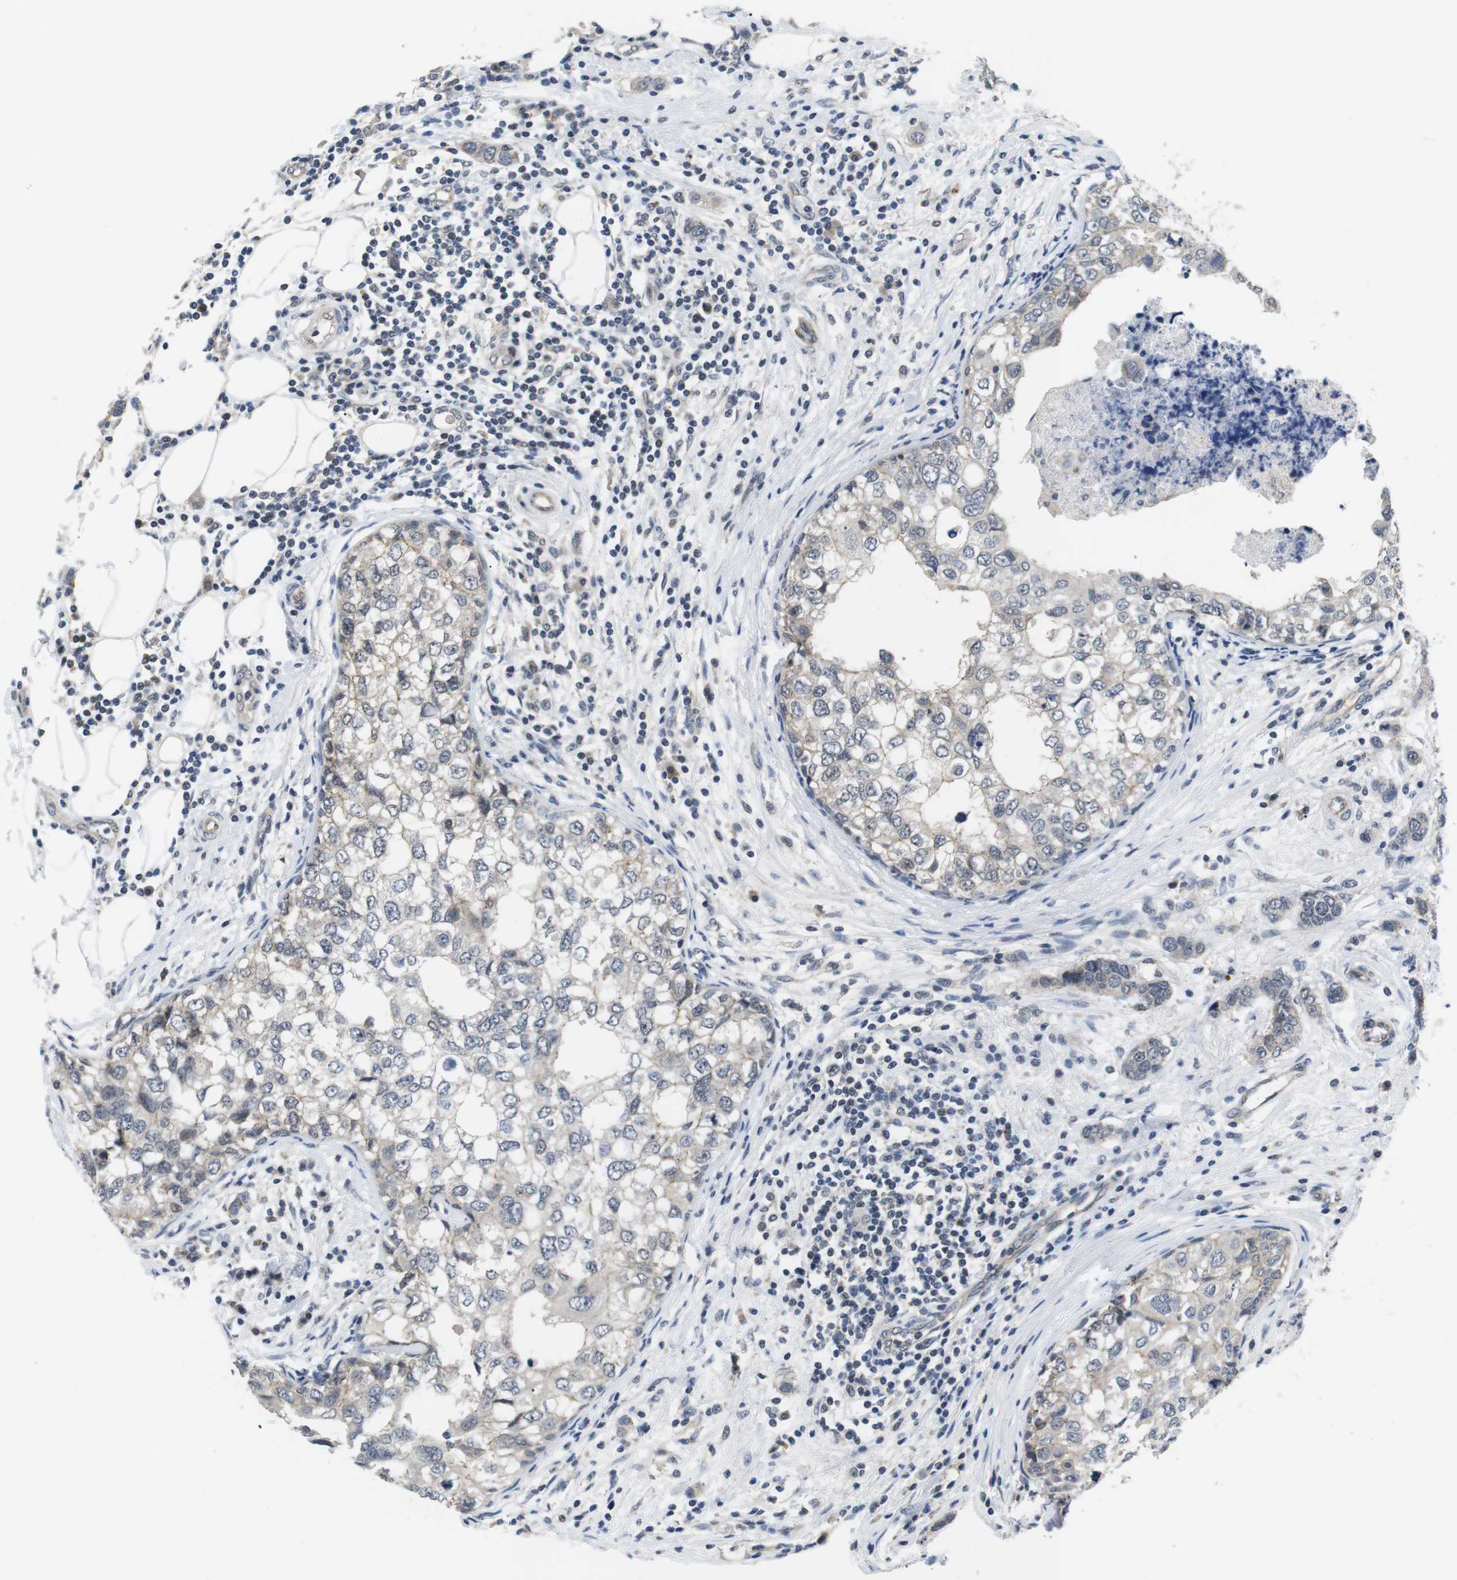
{"staining": {"intensity": "negative", "quantity": "none", "location": "none"}, "tissue": "breast cancer", "cell_type": "Tumor cells", "image_type": "cancer", "snomed": [{"axis": "morphology", "description": "Duct carcinoma"}, {"axis": "topography", "description": "Breast"}], "caption": "DAB immunohistochemical staining of human breast invasive ductal carcinoma shows no significant staining in tumor cells.", "gene": "NECTIN1", "patient": {"sex": "female", "age": 50}}